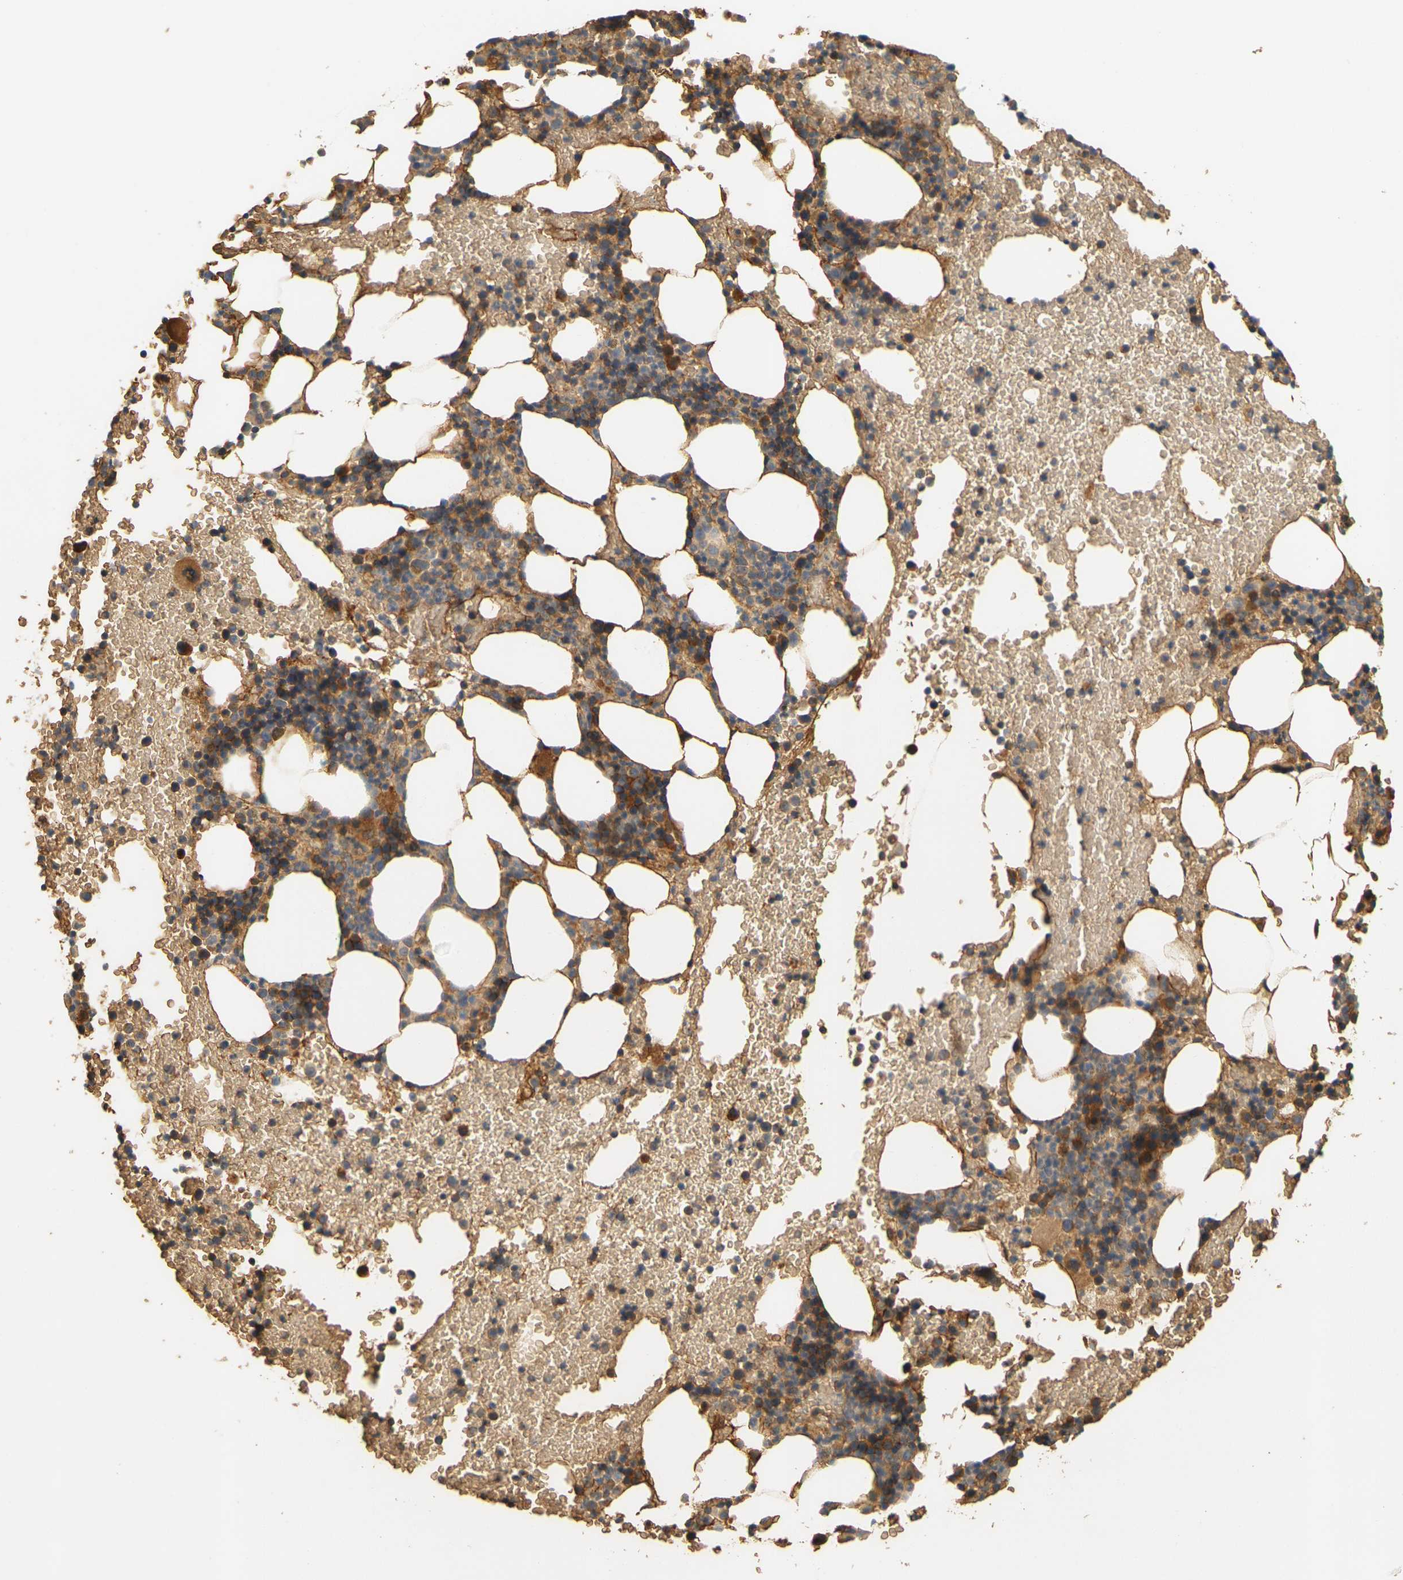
{"staining": {"intensity": "moderate", "quantity": ">75%", "location": "cytoplasmic/membranous"}, "tissue": "bone marrow", "cell_type": "Hematopoietic cells", "image_type": "normal", "snomed": [{"axis": "morphology", "description": "Normal tissue, NOS"}, {"axis": "morphology", "description": "Inflammation, NOS"}, {"axis": "topography", "description": "Bone marrow"}], "caption": "Protein staining of unremarkable bone marrow reveals moderate cytoplasmic/membranous staining in about >75% of hematopoietic cells.", "gene": "MEGF9", "patient": {"sex": "female", "age": 70}}